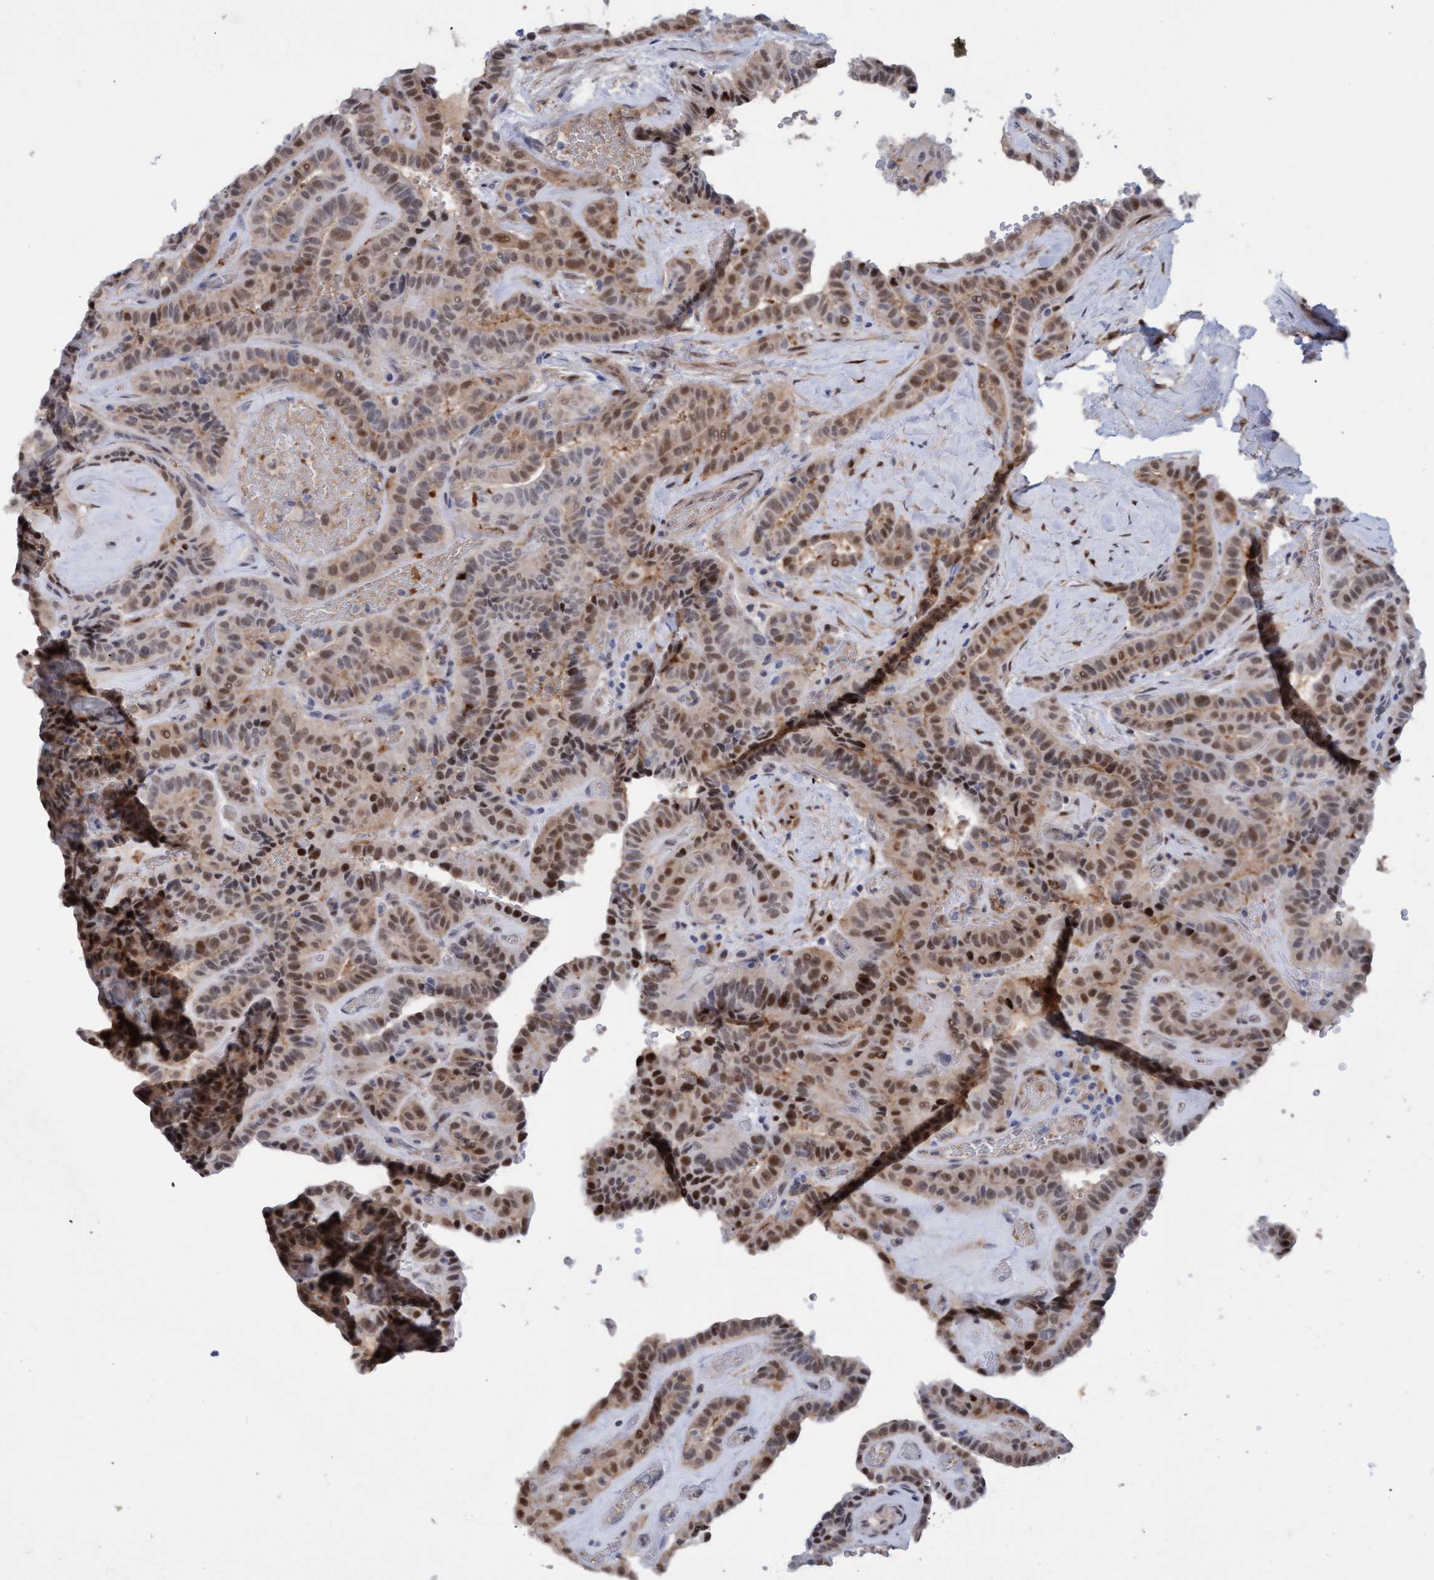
{"staining": {"intensity": "moderate", "quantity": ">75%", "location": "nuclear"}, "tissue": "thyroid cancer", "cell_type": "Tumor cells", "image_type": "cancer", "snomed": [{"axis": "morphology", "description": "Papillary adenocarcinoma, NOS"}, {"axis": "topography", "description": "Thyroid gland"}], "caption": "High-magnification brightfield microscopy of thyroid cancer stained with DAB (brown) and counterstained with hematoxylin (blue). tumor cells exhibit moderate nuclear positivity is seen in approximately>75% of cells.", "gene": "PINX1", "patient": {"sex": "male", "age": 77}}